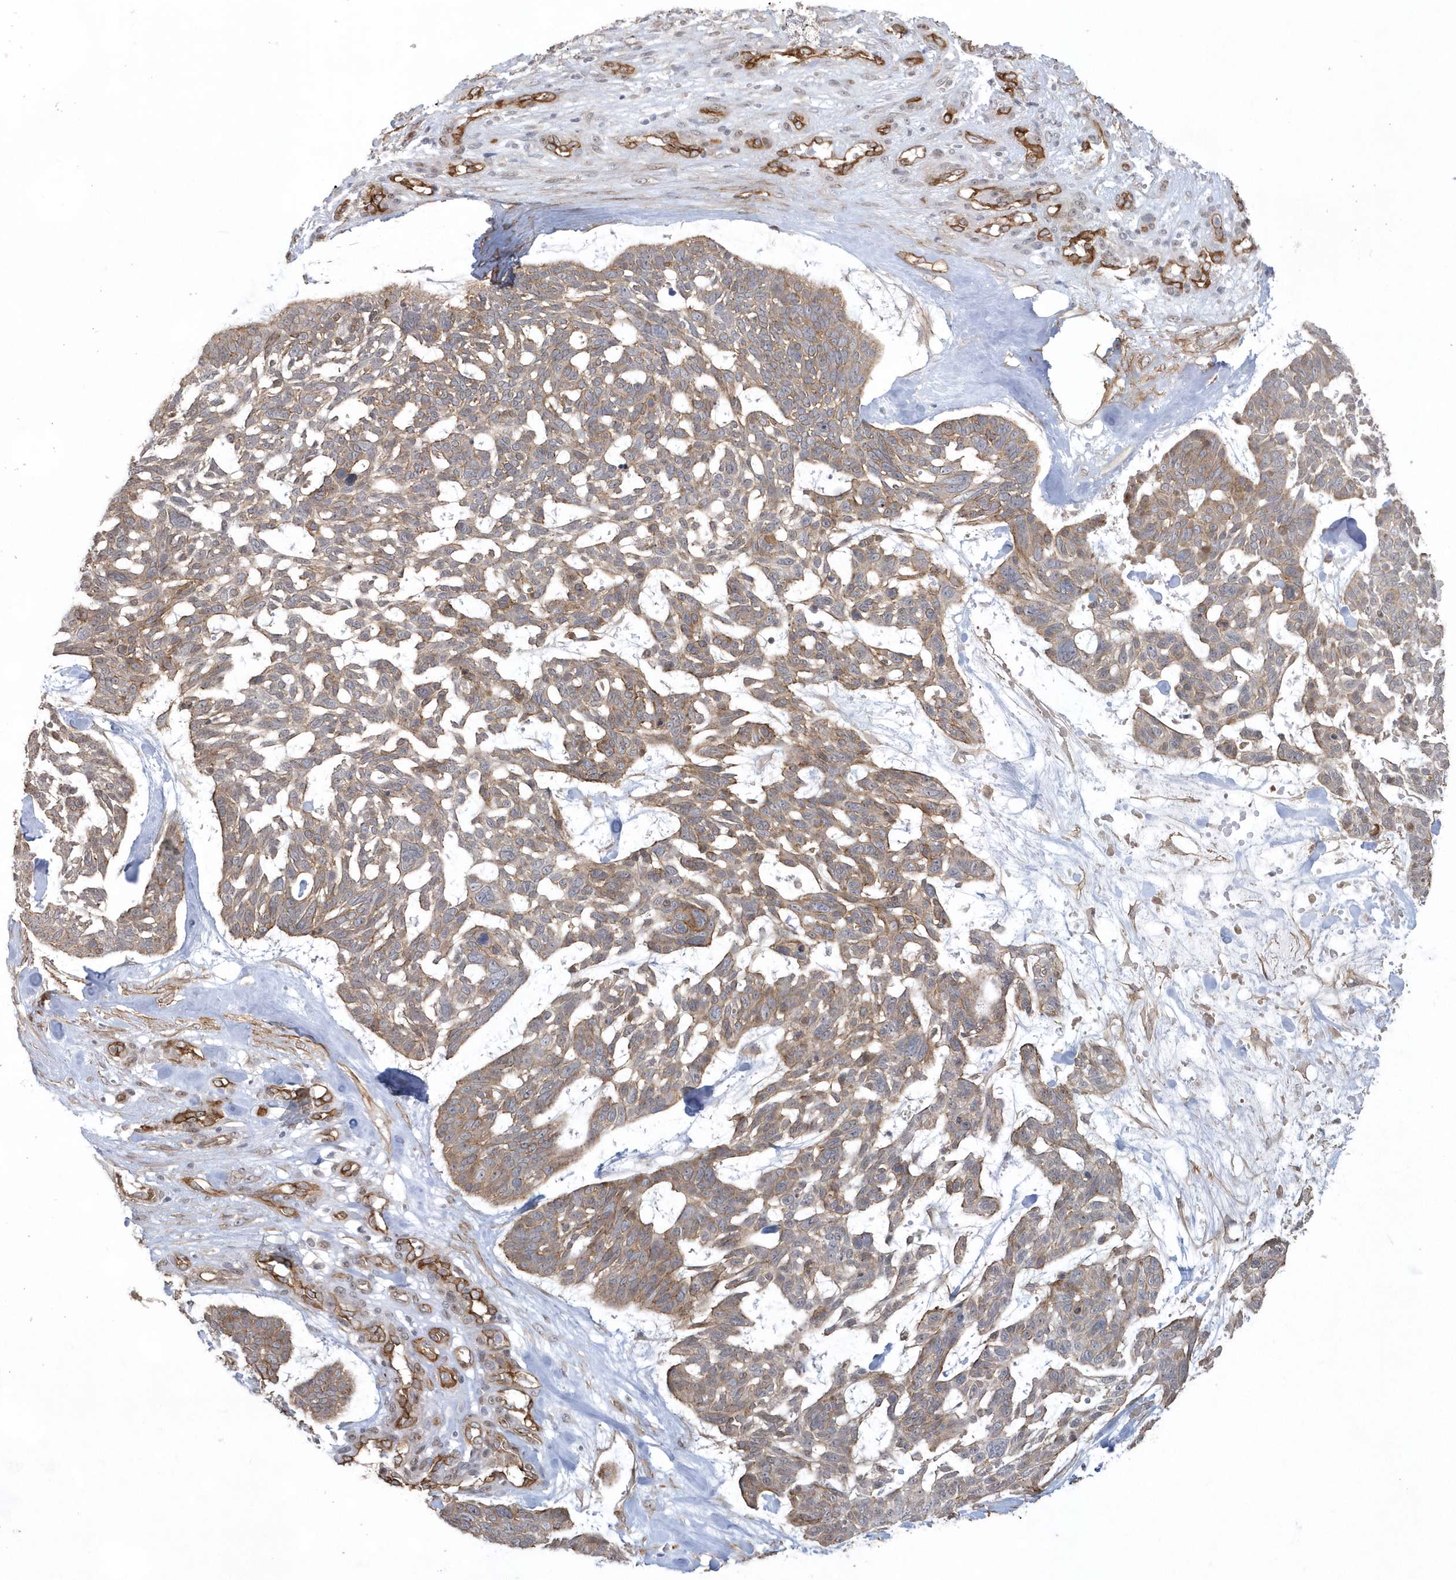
{"staining": {"intensity": "moderate", "quantity": ">75%", "location": "cytoplasmic/membranous"}, "tissue": "skin cancer", "cell_type": "Tumor cells", "image_type": "cancer", "snomed": [{"axis": "morphology", "description": "Basal cell carcinoma"}, {"axis": "topography", "description": "Skin"}], "caption": "This histopathology image demonstrates IHC staining of human skin basal cell carcinoma, with medium moderate cytoplasmic/membranous expression in about >75% of tumor cells.", "gene": "RAI14", "patient": {"sex": "male", "age": 88}}